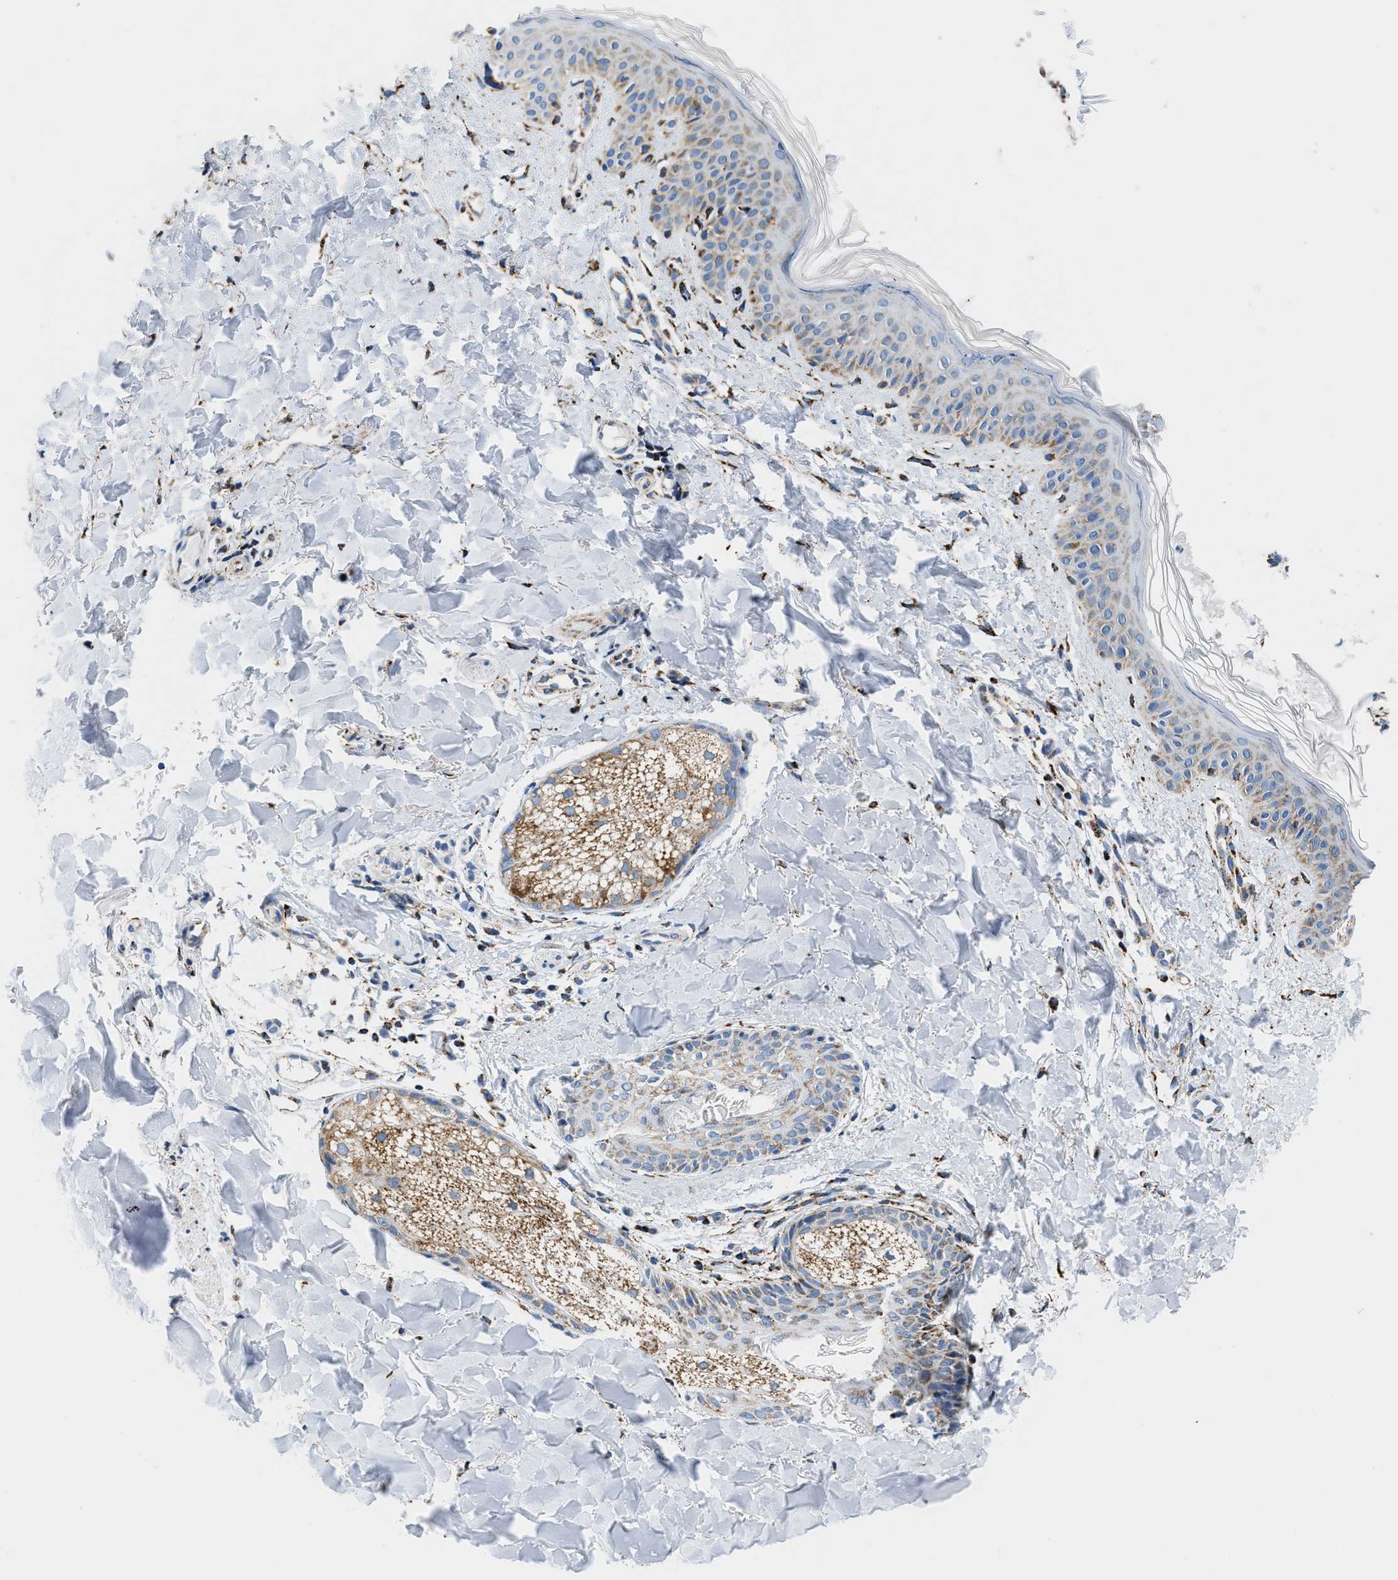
{"staining": {"intensity": "strong", "quantity": ">75%", "location": "cytoplasmic/membranous"}, "tissue": "skin", "cell_type": "Fibroblasts", "image_type": "normal", "snomed": [{"axis": "morphology", "description": "Normal tissue, NOS"}, {"axis": "topography", "description": "Skin"}], "caption": "Protein analysis of unremarkable skin demonstrates strong cytoplasmic/membranous staining in approximately >75% of fibroblasts.", "gene": "SFXN1", "patient": {"sex": "male", "age": 40}}